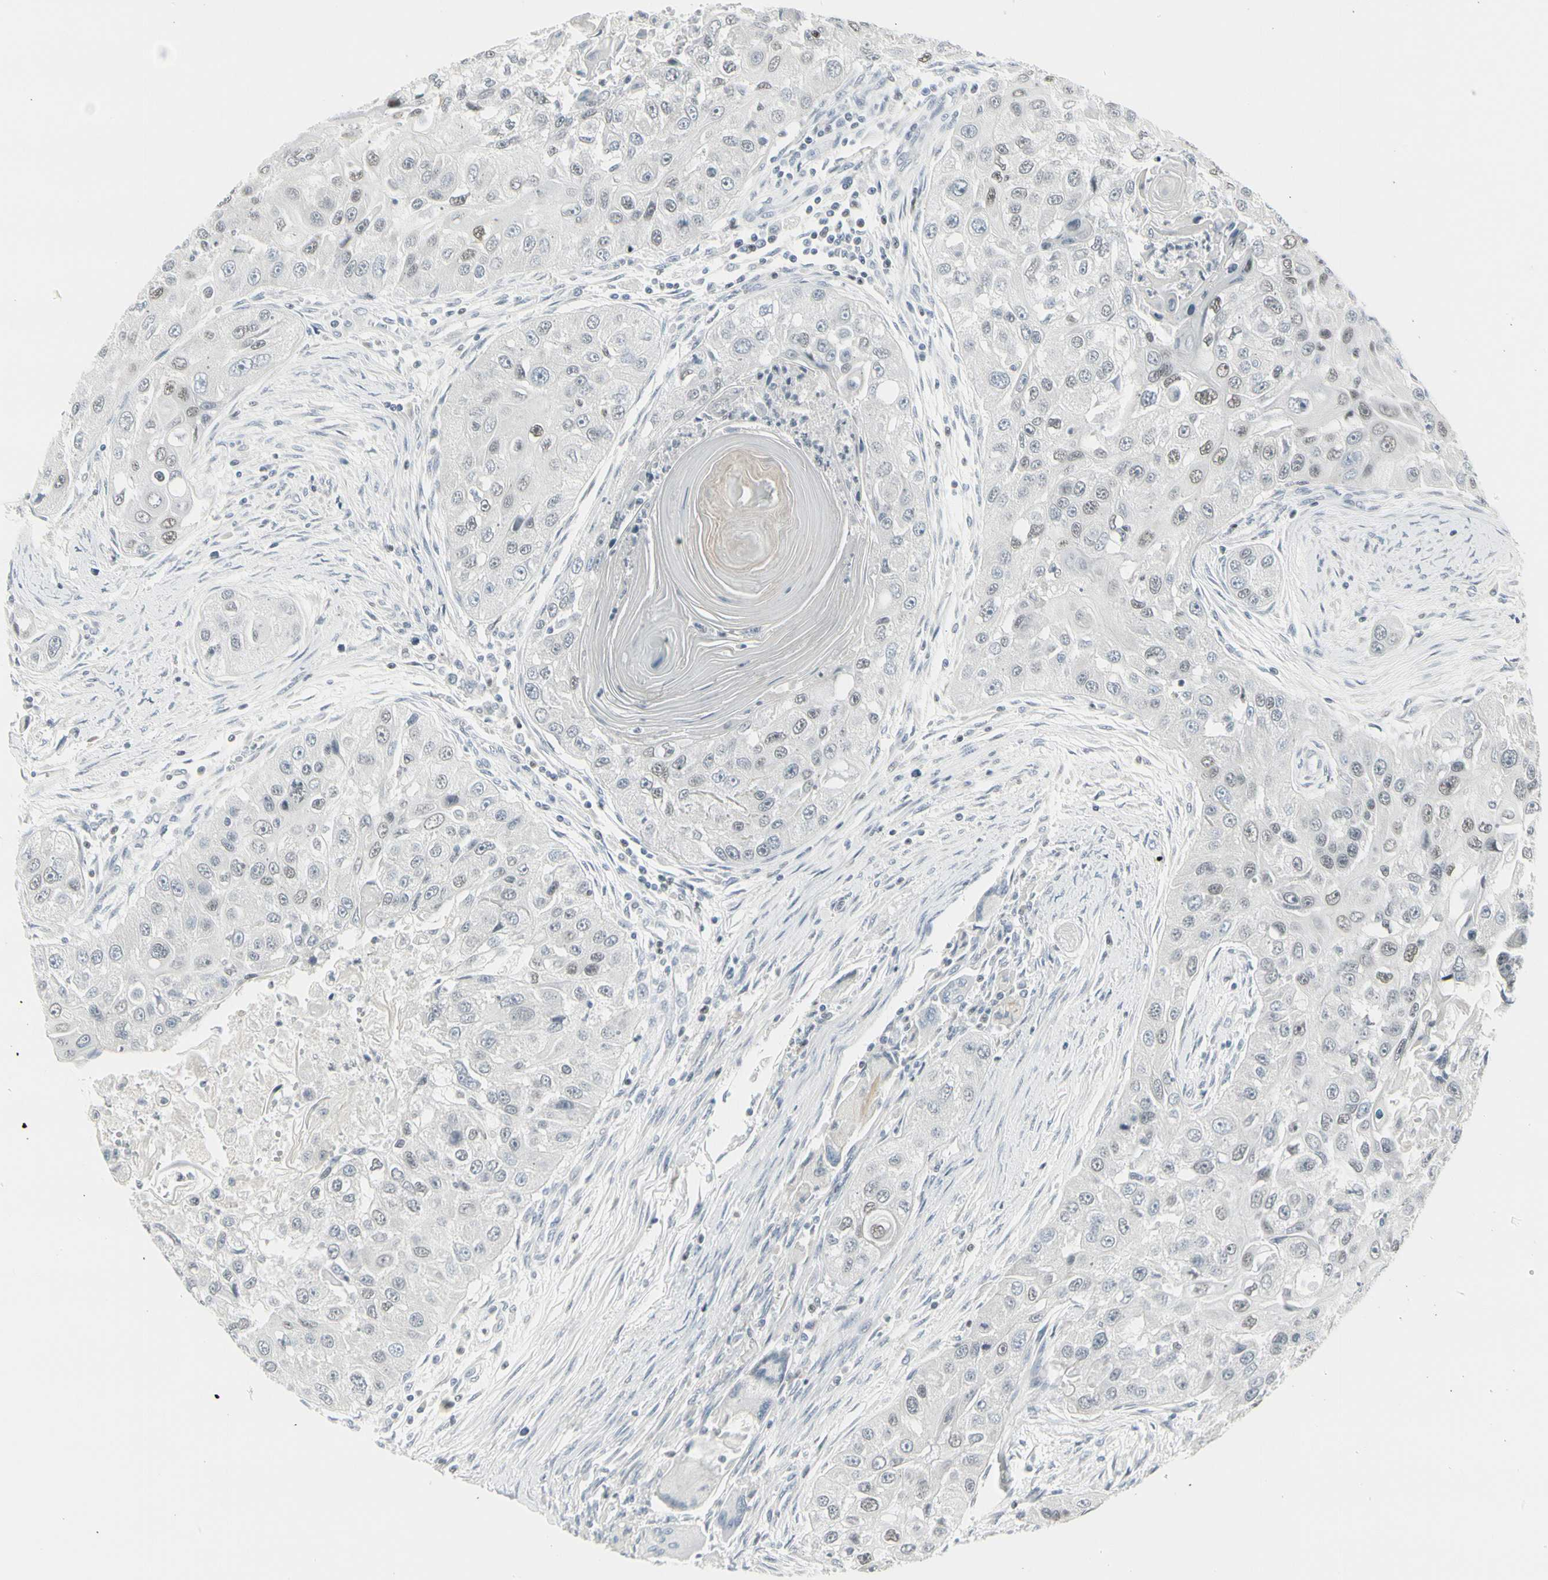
{"staining": {"intensity": "moderate", "quantity": "<25%", "location": "nuclear"}, "tissue": "head and neck cancer", "cell_type": "Tumor cells", "image_type": "cancer", "snomed": [{"axis": "morphology", "description": "Normal tissue, NOS"}, {"axis": "morphology", "description": "Squamous cell carcinoma, NOS"}, {"axis": "topography", "description": "Skeletal muscle"}, {"axis": "topography", "description": "Head-Neck"}], "caption": "High-magnification brightfield microscopy of squamous cell carcinoma (head and neck) stained with DAB (brown) and counterstained with hematoxylin (blue). tumor cells exhibit moderate nuclear expression is present in approximately<25% of cells. The staining was performed using DAB (3,3'-diaminobenzidine), with brown indicating positive protein expression. Nuclei are stained blue with hematoxylin.", "gene": "ZBTB7B", "patient": {"sex": "male", "age": 51}}